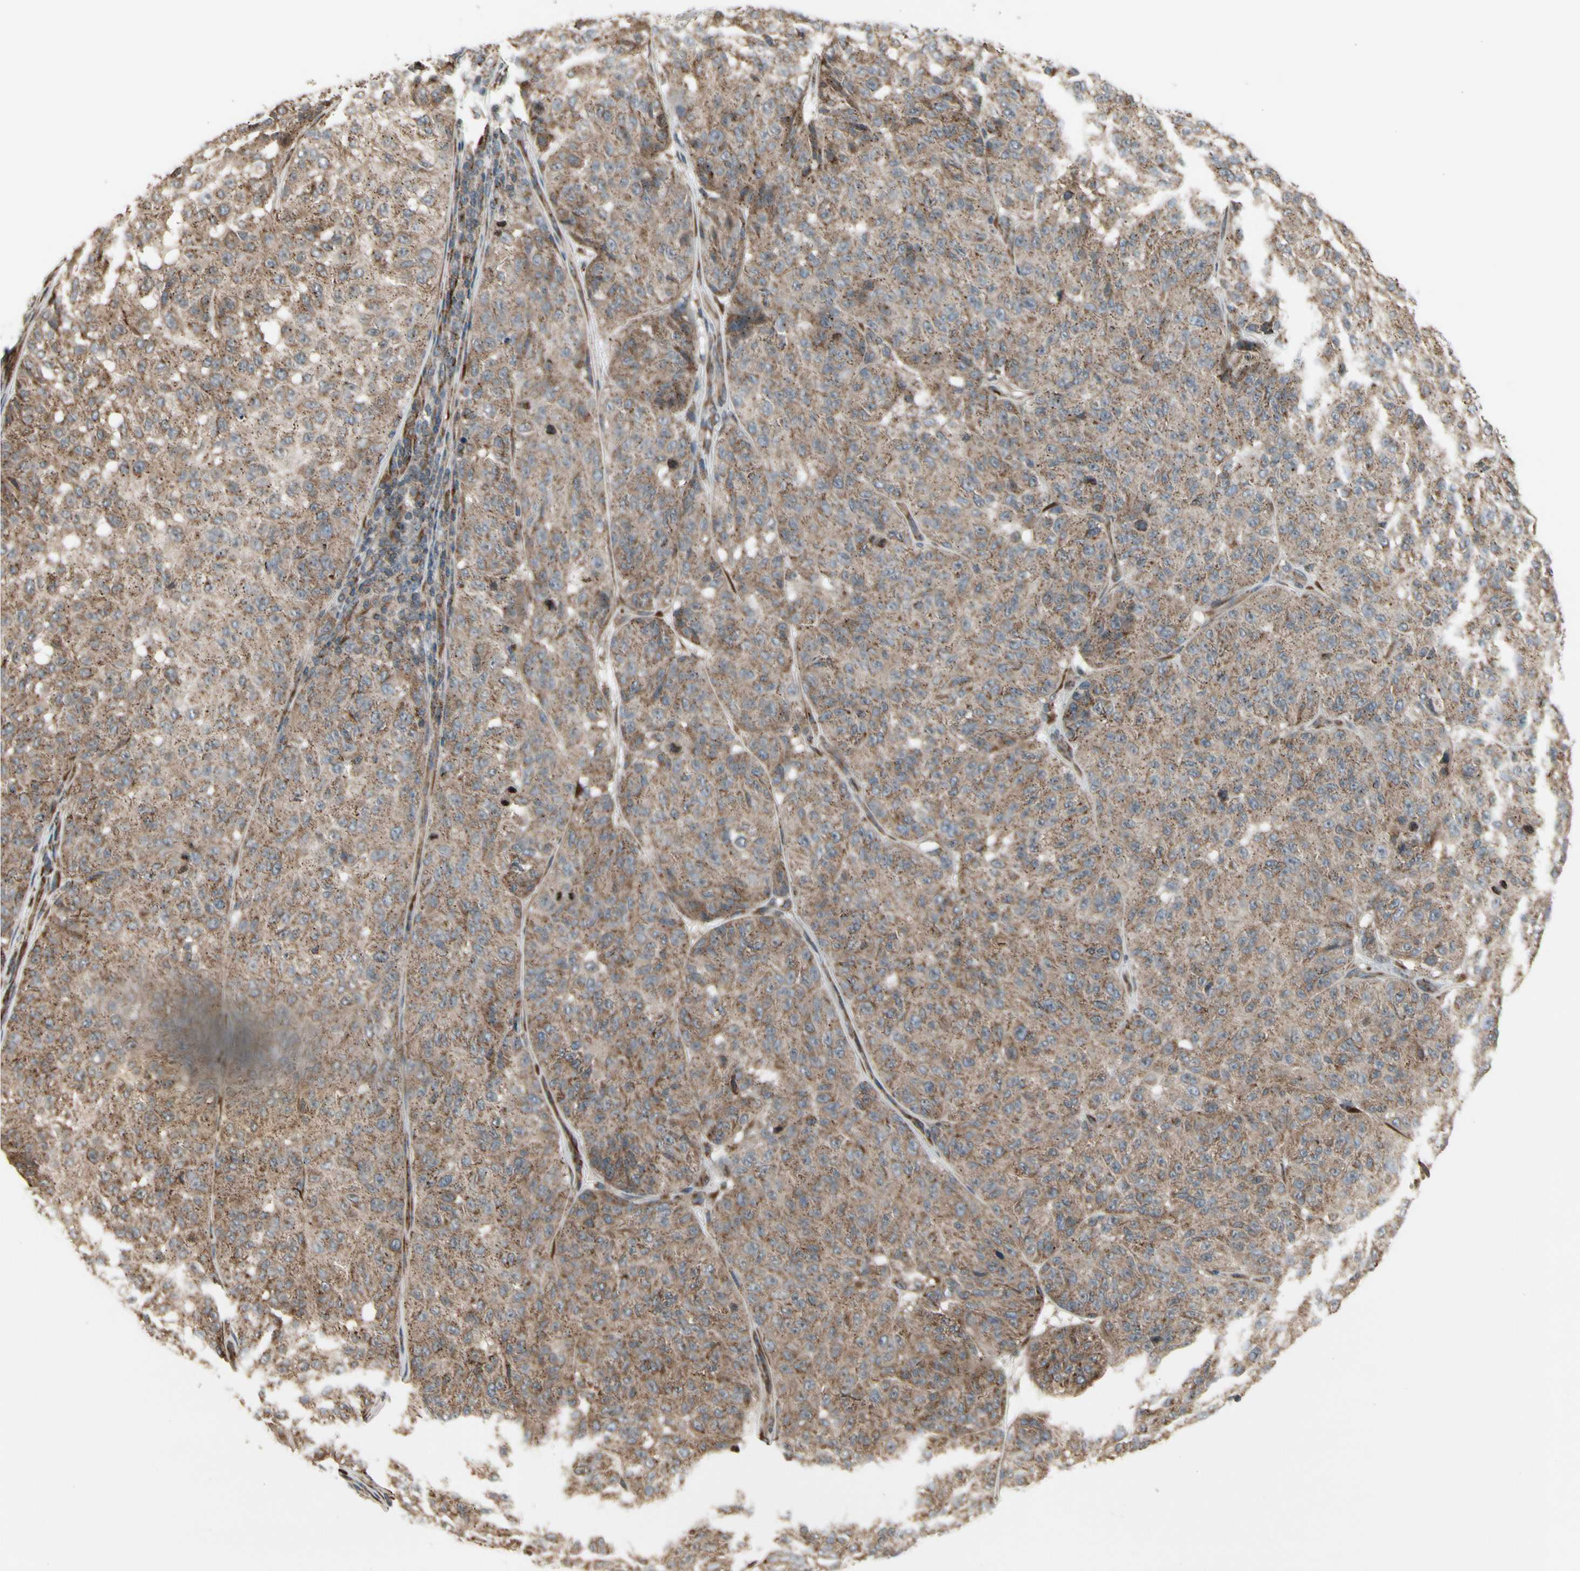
{"staining": {"intensity": "moderate", "quantity": ">75%", "location": "cytoplasmic/membranous"}, "tissue": "melanoma", "cell_type": "Tumor cells", "image_type": "cancer", "snomed": [{"axis": "morphology", "description": "Malignant melanoma, NOS"}, {"axis": "topography", "description": "Skin"}], "caption": "Tumor cells exhibit moderate cytoplasmic/membranous staining in approximately >75% of cells in malignant melanoma.", "gene": "SLC39A9", "patient": {"sex": "female", "age": 46}}